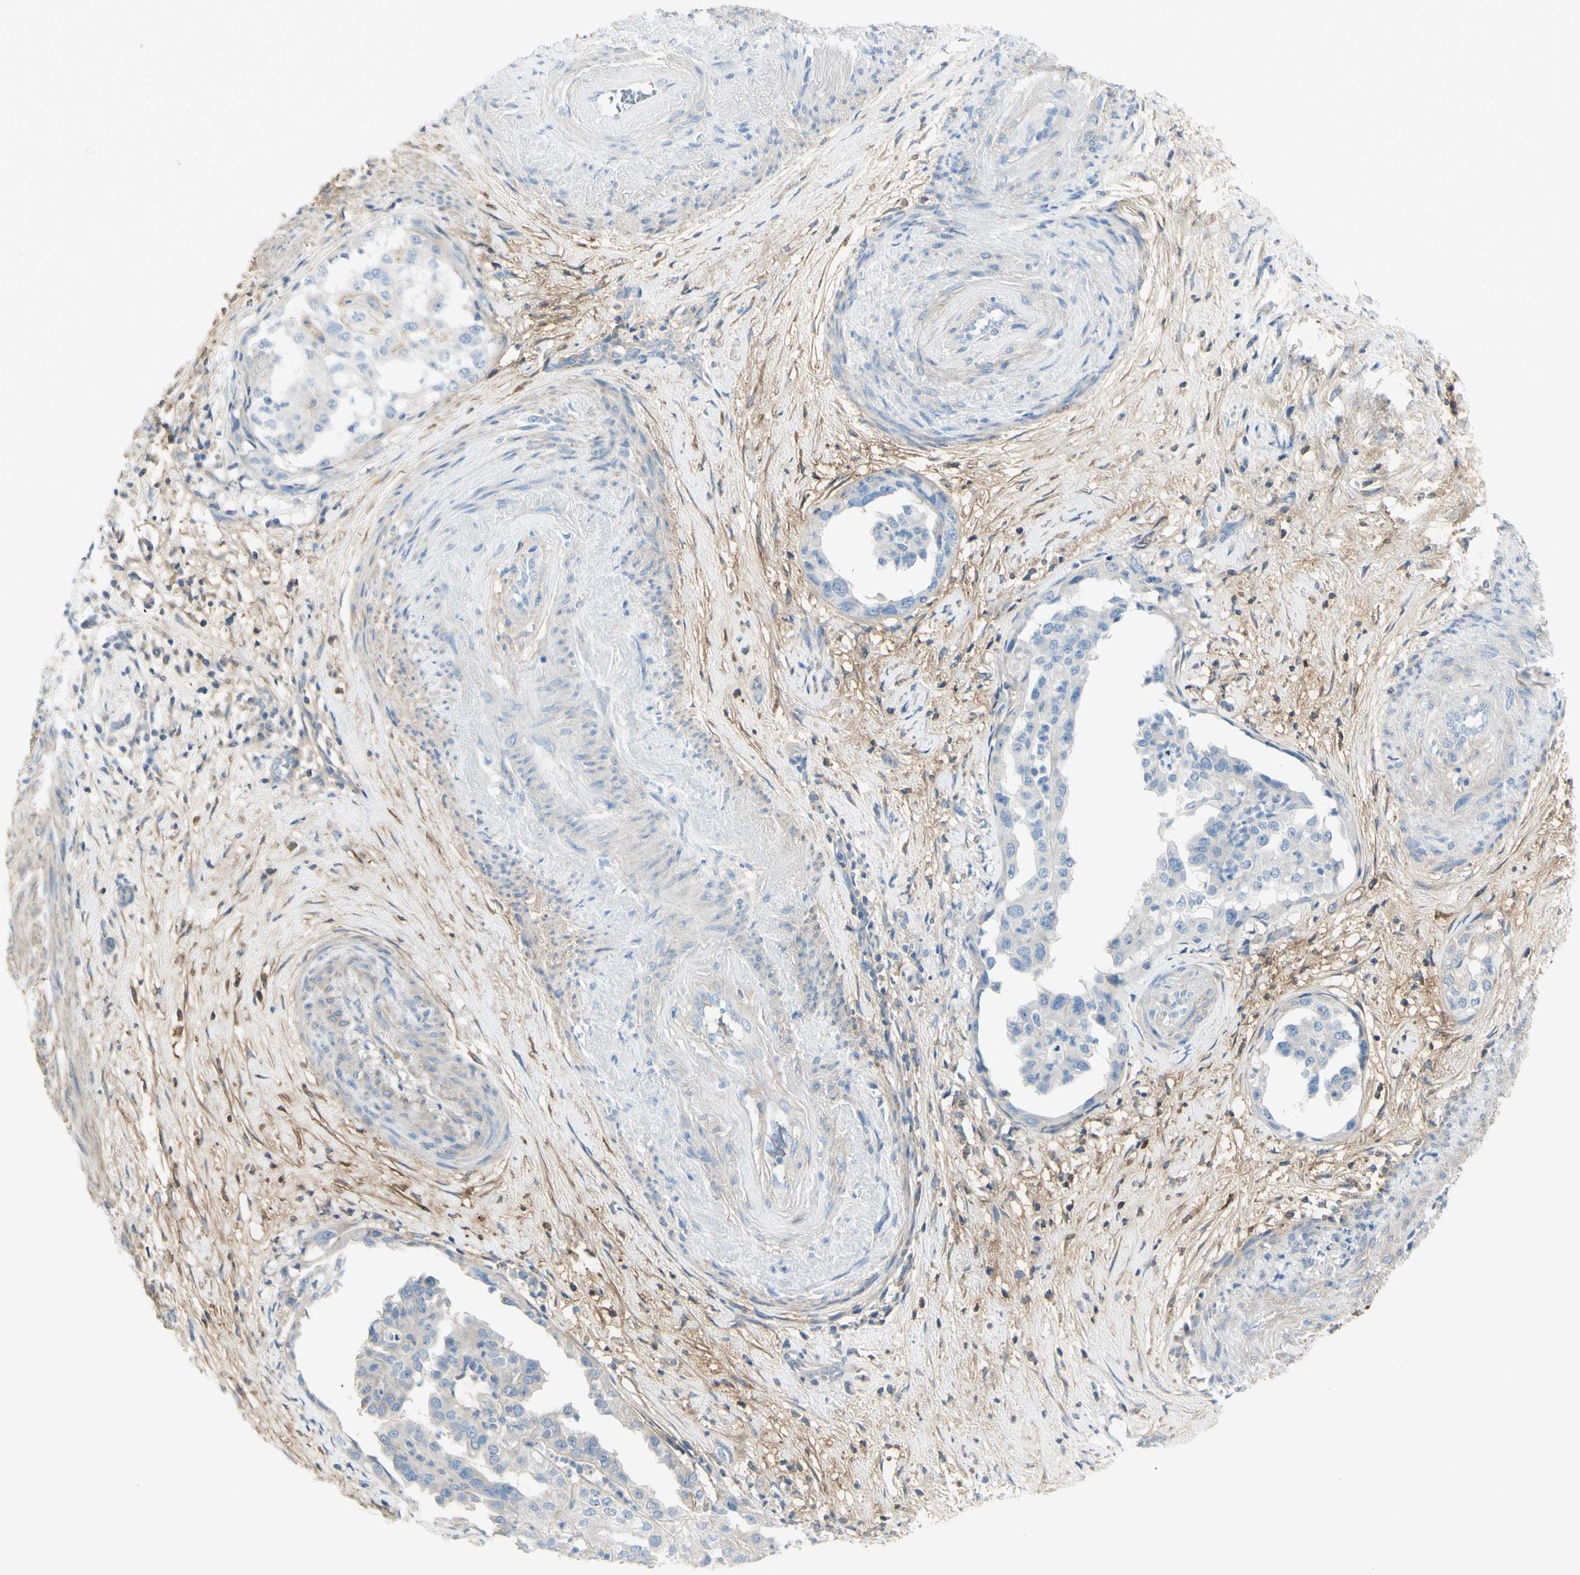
{"staining": {"intensity": "negative", "quantity": "none", "location": "none"}, "tissue": "endometrial cancer", "cell_type": "Tumor cells", "image_type": "cancer", "snomed": [{"axis": "morphology", "description": "Adenocarcinoma, NOS"}, {"axis": "topography", "description": "Endometrium"}], "caption": "Immunohistochemistry (IHC) micrograph of human endometrial adenocarcinoma stained for a protein (brown), which demonstrates no expression in tumor cells.", "gene": "NCBP2L", "patient": {"sex": "female", "age": 85}}